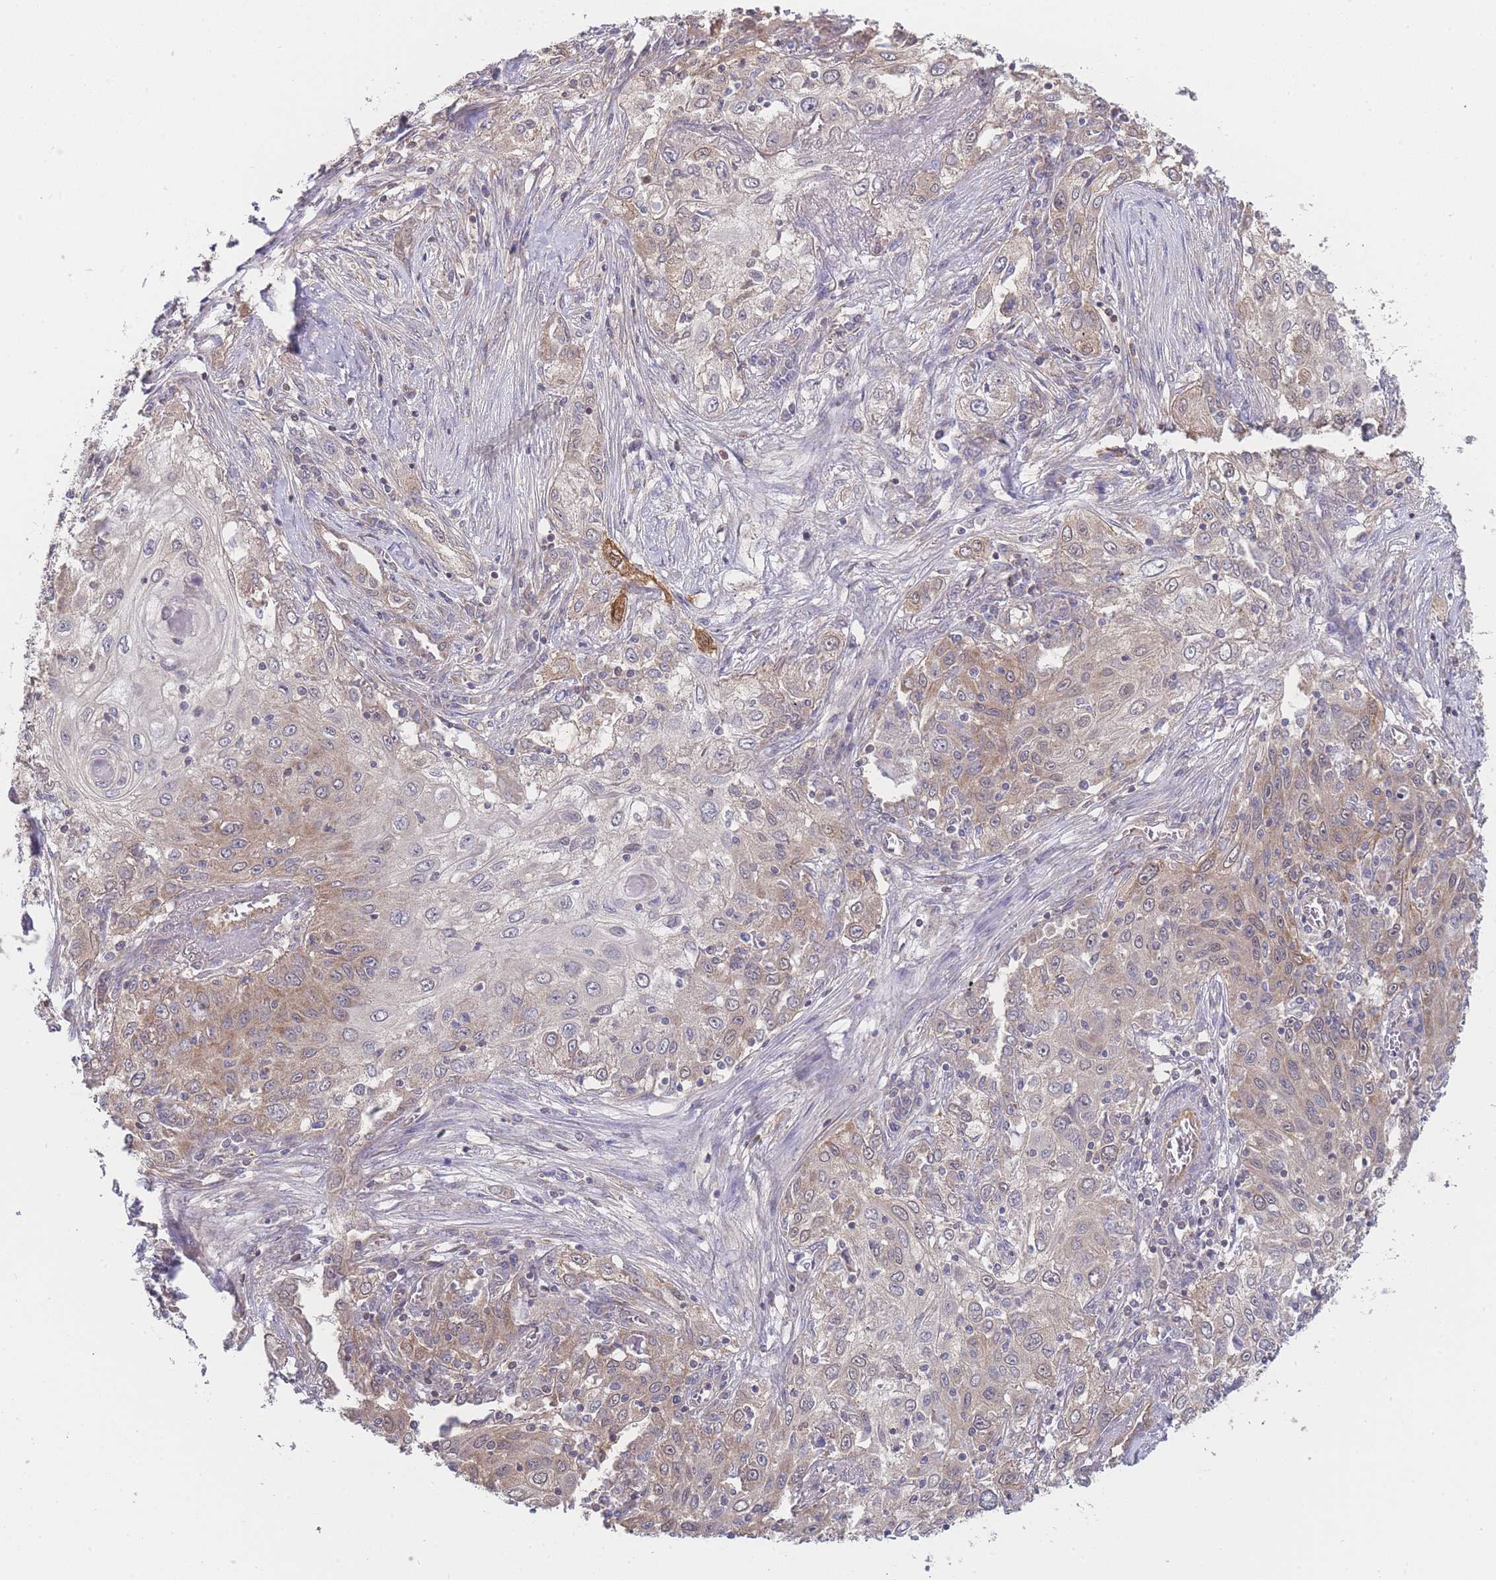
{"staining": {"intensity": "weak", "quantity": "25%-75%", "location": "cytoplasmic/membranous"}, "tissue": "lung cancer", "cell_type": "Tumor cells", "image_type": "cancer", "snomed": [{"axis": "morphology", "description": "Squamous cell carcinoma, NOS"}, {"axis": "topography", "description": "Lung"}], "caption": "Protein staining of lung cancer tissue exhibits weak cytoplasmic/membranous positivity in approximately 25%-75% of tumor cells.", "gene": "MRPS18B", "patient": {"sex": "female", "age": 69}}